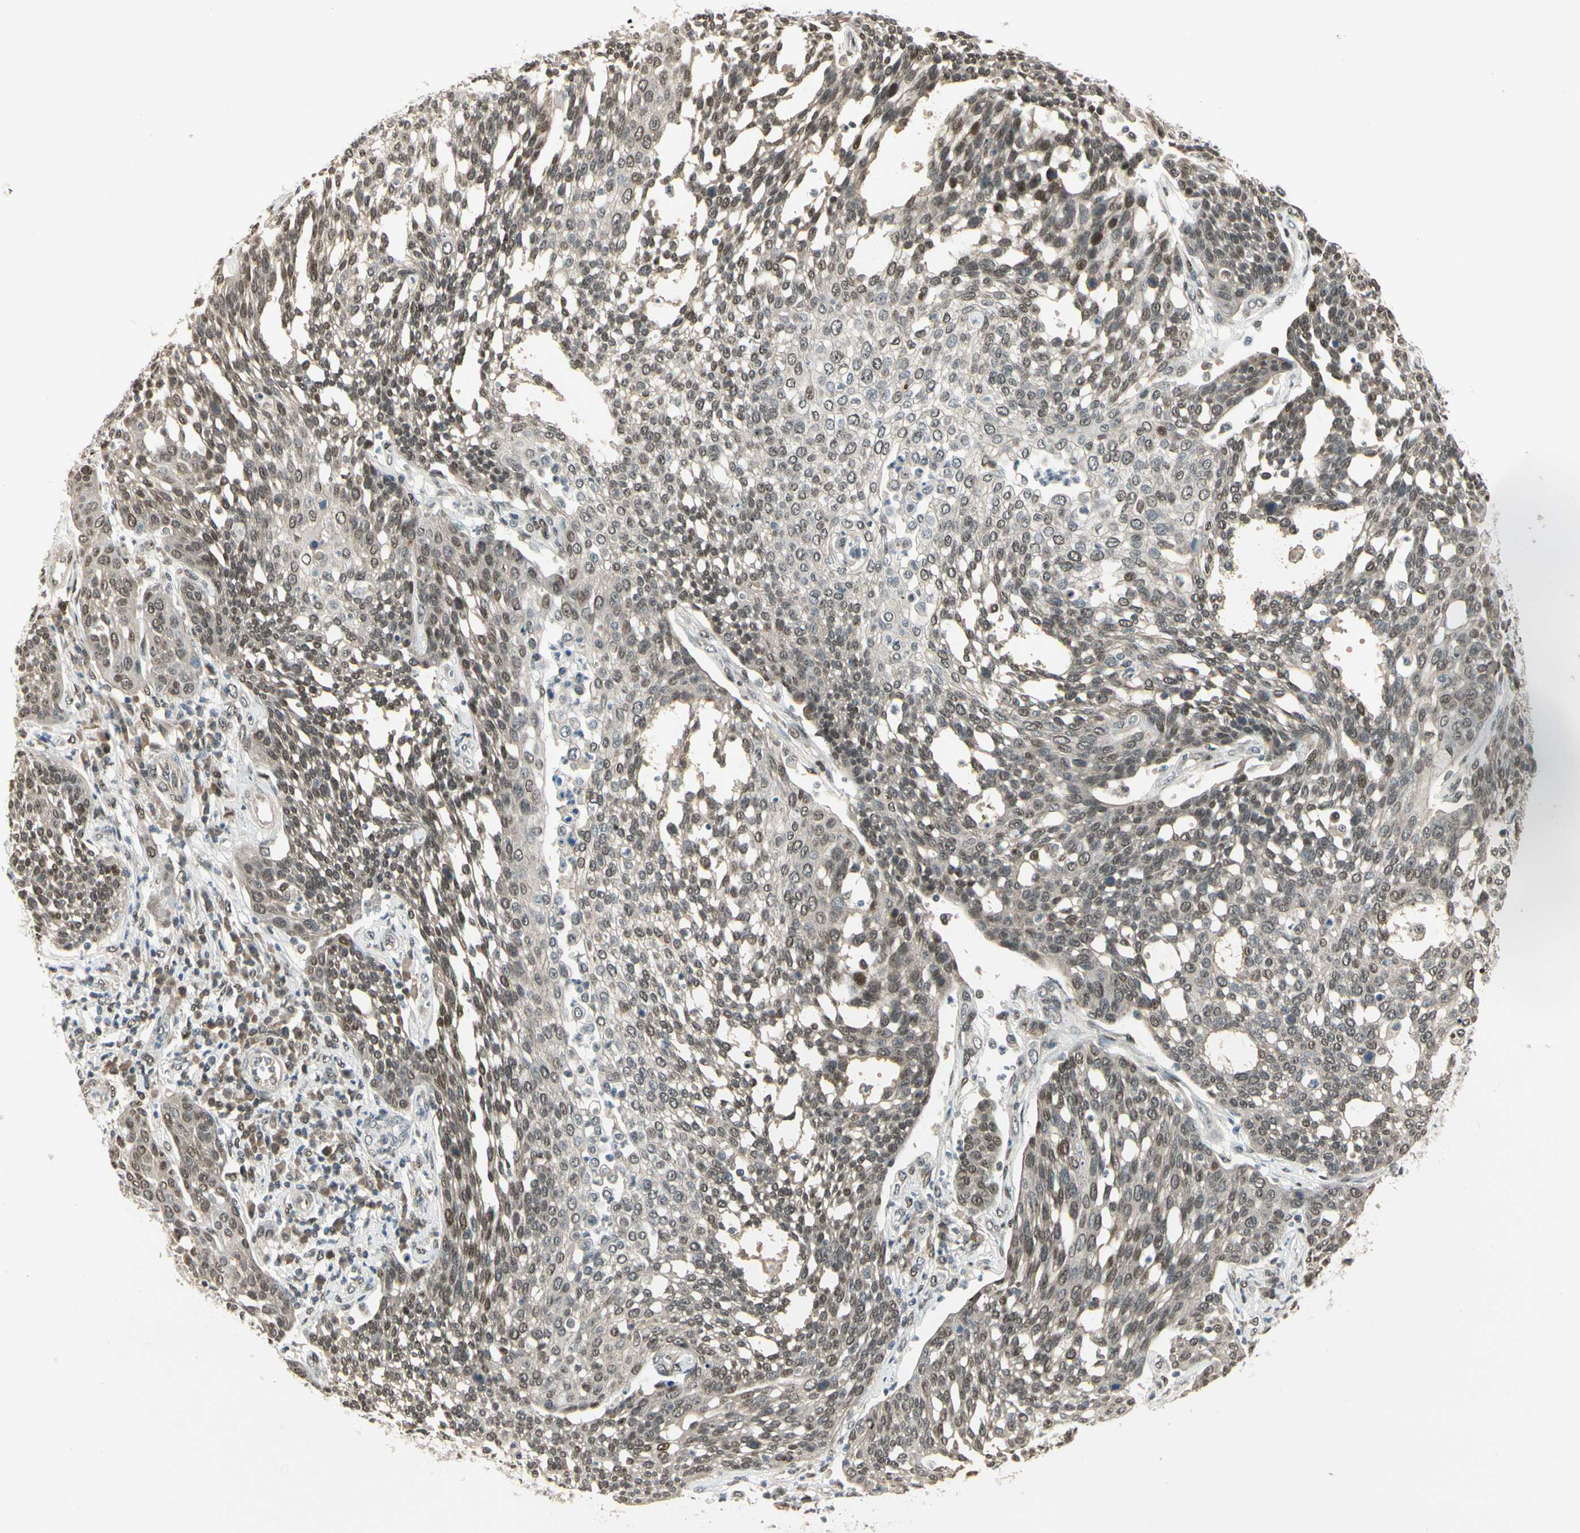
{"staining": {"intensity": "moderate", "quantity": ">75%", "location": "nuclear"}, "tissue": "cervical cancer", "cell_type": "Tumor cells", "image_type": "cancer", "snomed": [{"axis": "morphology", "description": "Squamous cell carcinoma, NOS"}, {"axis": "topography", "description": "Cervix"}], "caption": "Immunohistochemistry image of neoplastic tissue: human squamous cell carcinoma (cervical) stained using IHC shows medium levels of moderate protein expression localized specifically in the nuclear of tumor cells, appearing as a nuclear brown color.", "gene": "GTF3A", "patient": {"sex": "female", "age": 34}}